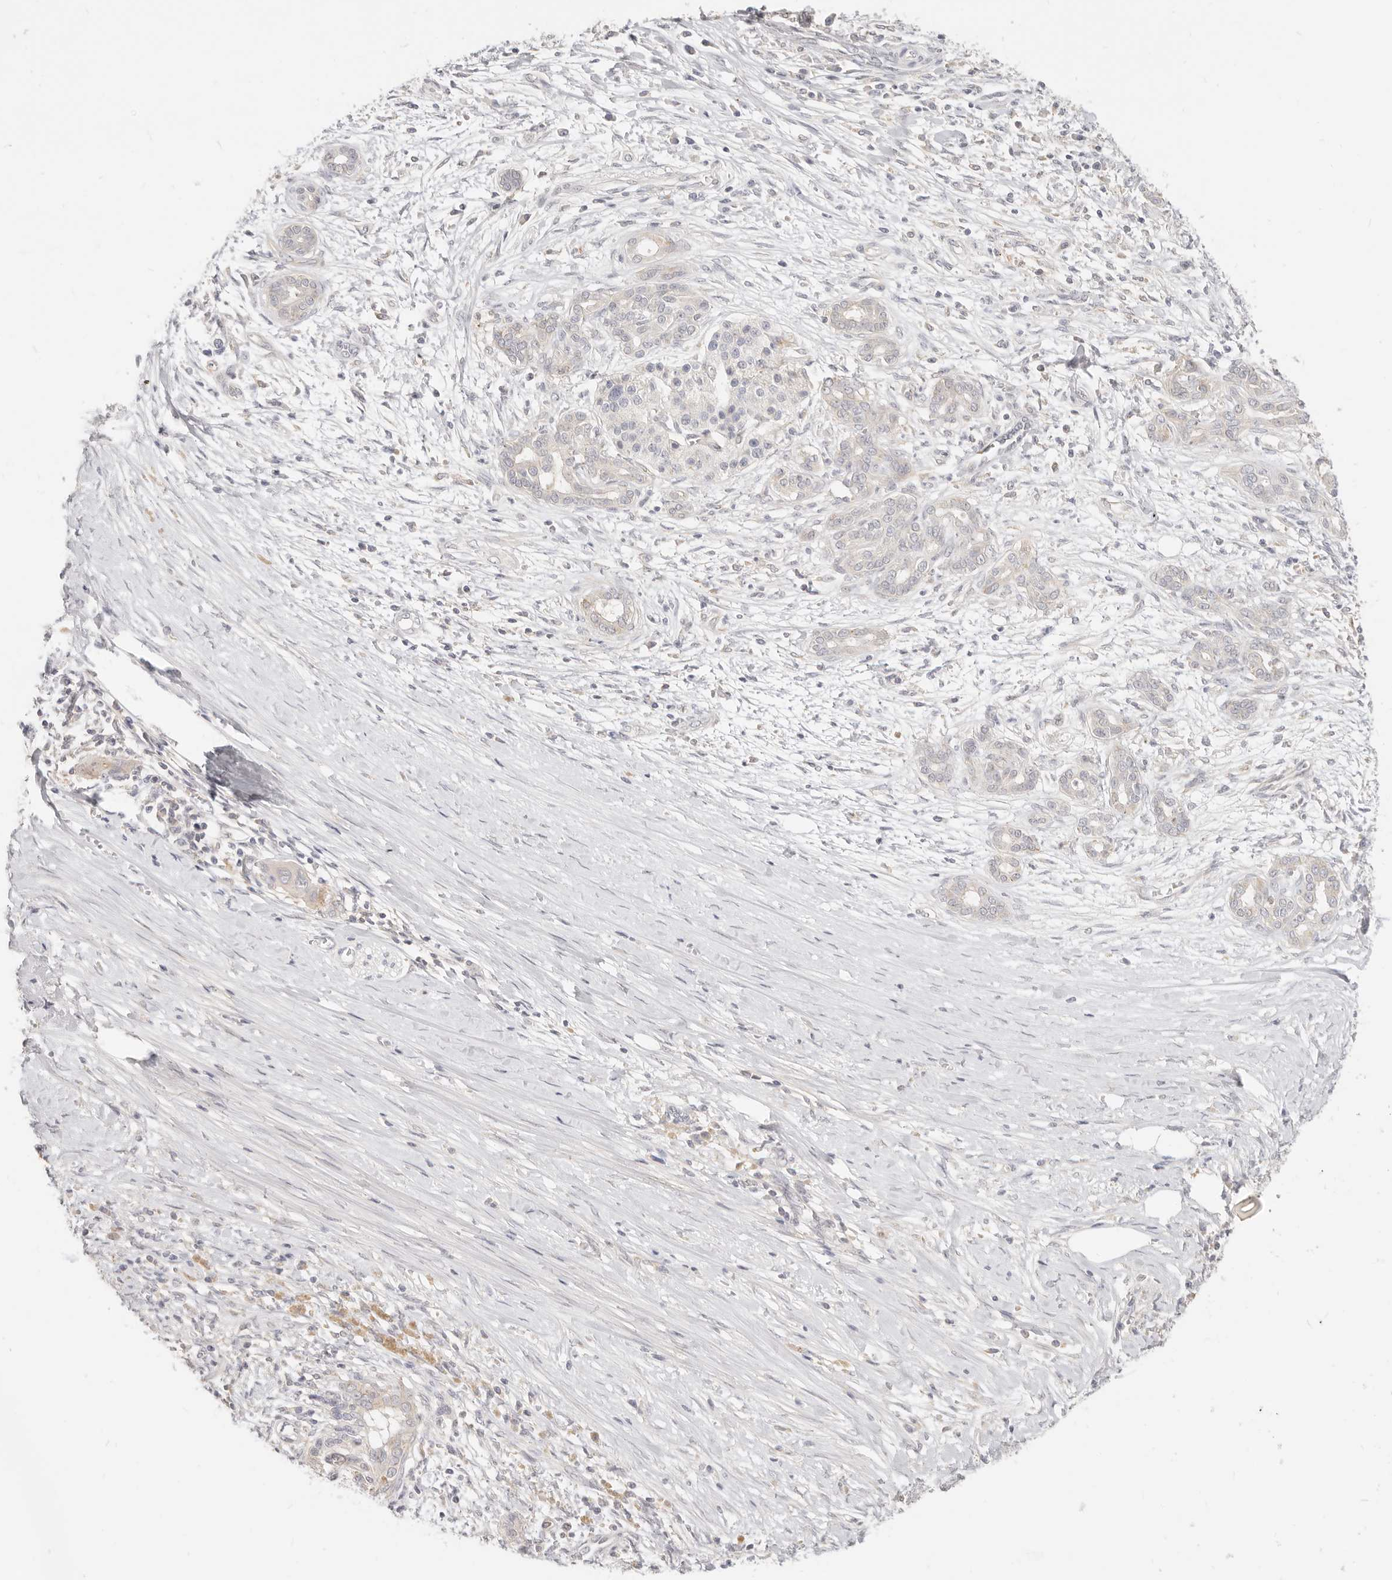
{"staining": {"intensity": "negative", "quantity": "none", "location": "none"}, "tissue": "pancreatic cancer", "cell_type": "Tumor cells", "image_type": "cancer", "snomed": [{"axis": "morphology", "description": "Adenocarcinoma, NOS"}, {"axis": "topography", "description": "Pancreas"}], "caption": "An IHC histopathology image of adenocarcinoma (pancreatic) is shown. There is no staining in tumor cells of adenocarcinoma (pancreatic).", "gene": "LTB4R2", "patient": {"sex": "male", "age": 58}}